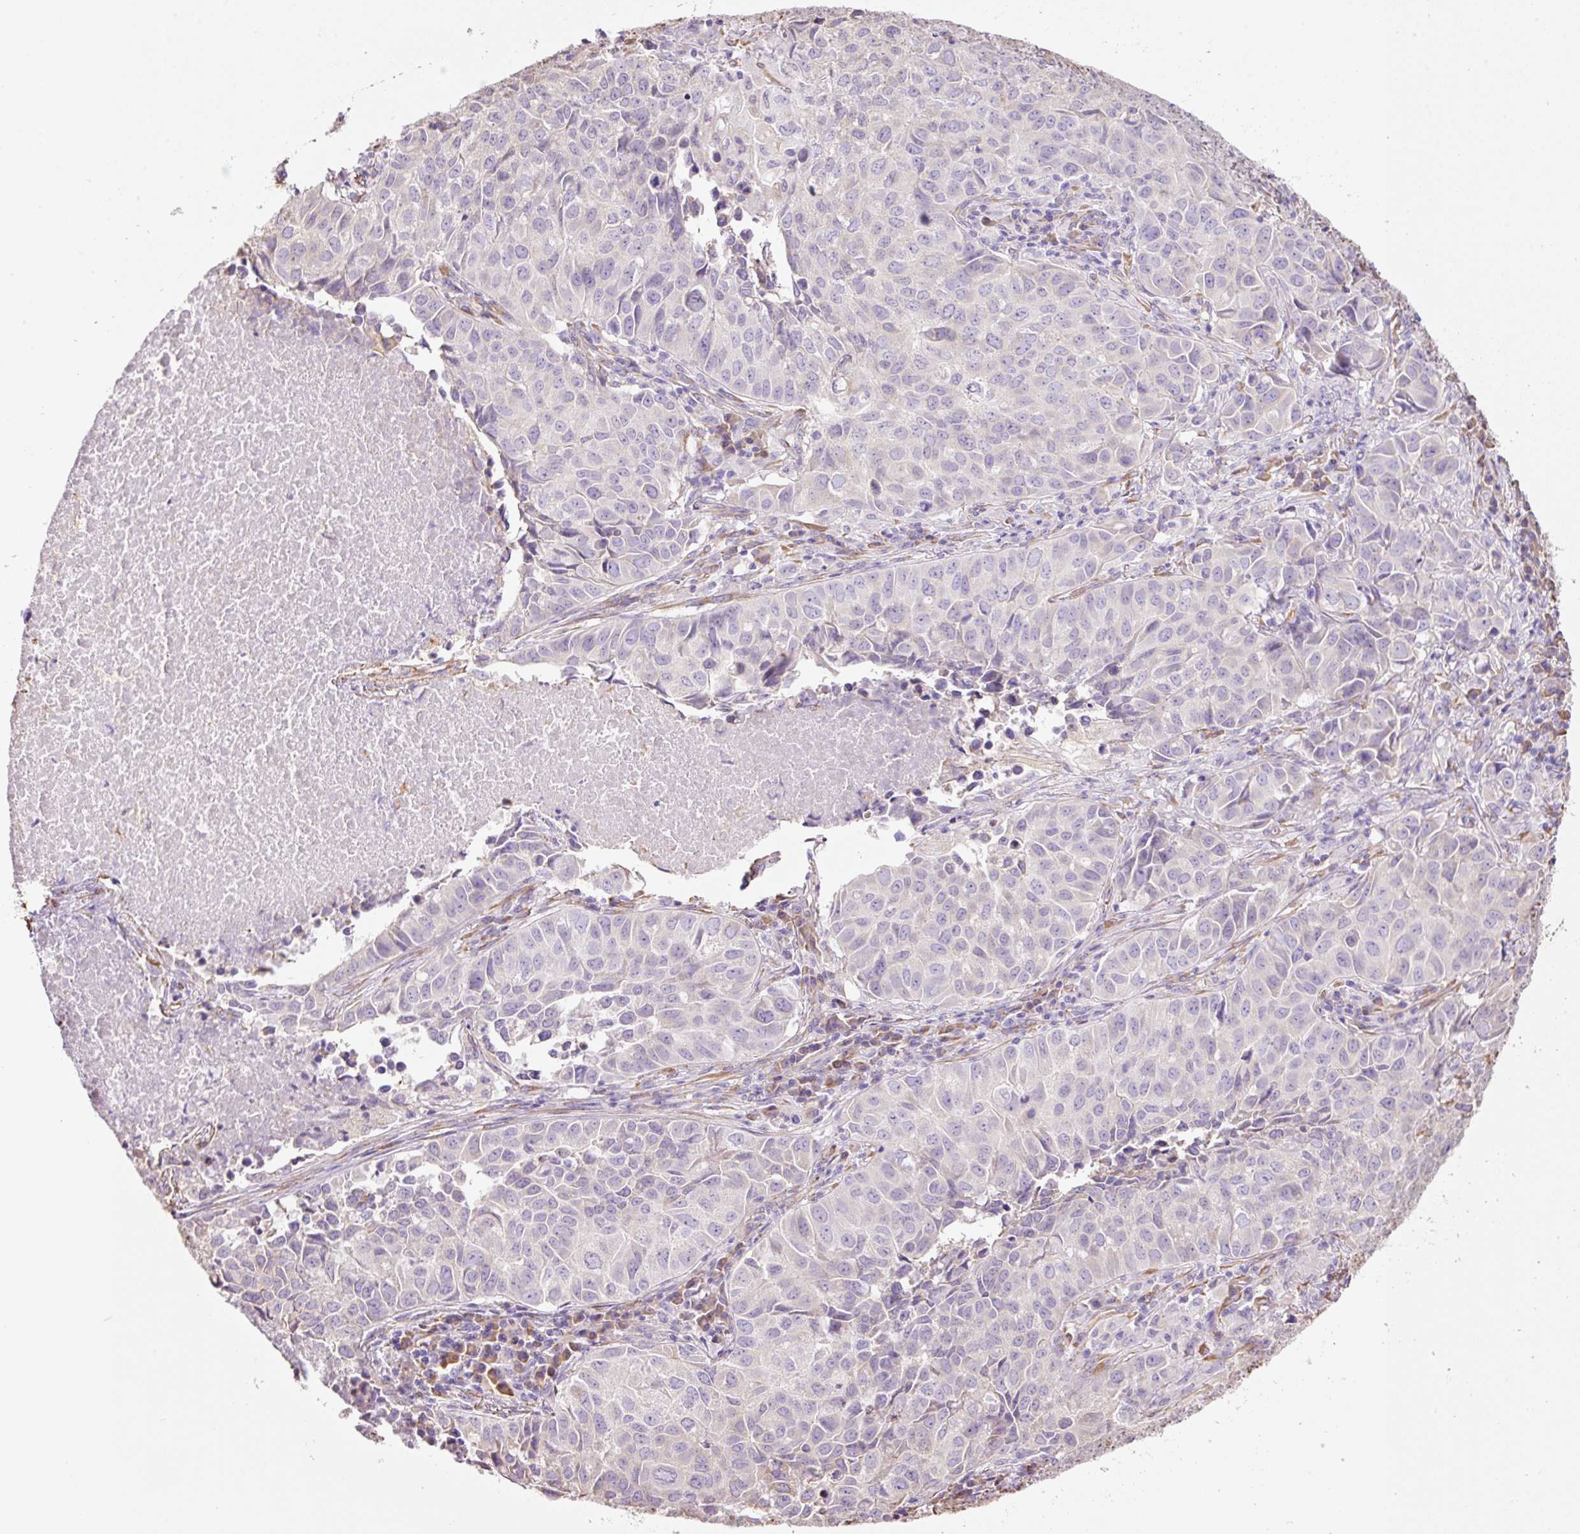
{"staining": {"intensity": "negative", "quantity": "none", "location": "none"}, "tissue": "lung cancer", "cell_type": "Tumor cells", "image_type": "cancer", "snomed": [{"axis": "morphology", "description": "Adenocarcinoma, NOS"}, {"axis": "topography", "description": "Lung"}], "caption": "IHC image of human lung adenocarcinoma stained for a protein (brown), which reveals no positivity in tumor cells.", "gene": "GCG", "patient": {"sex": "female", "age": 50}}